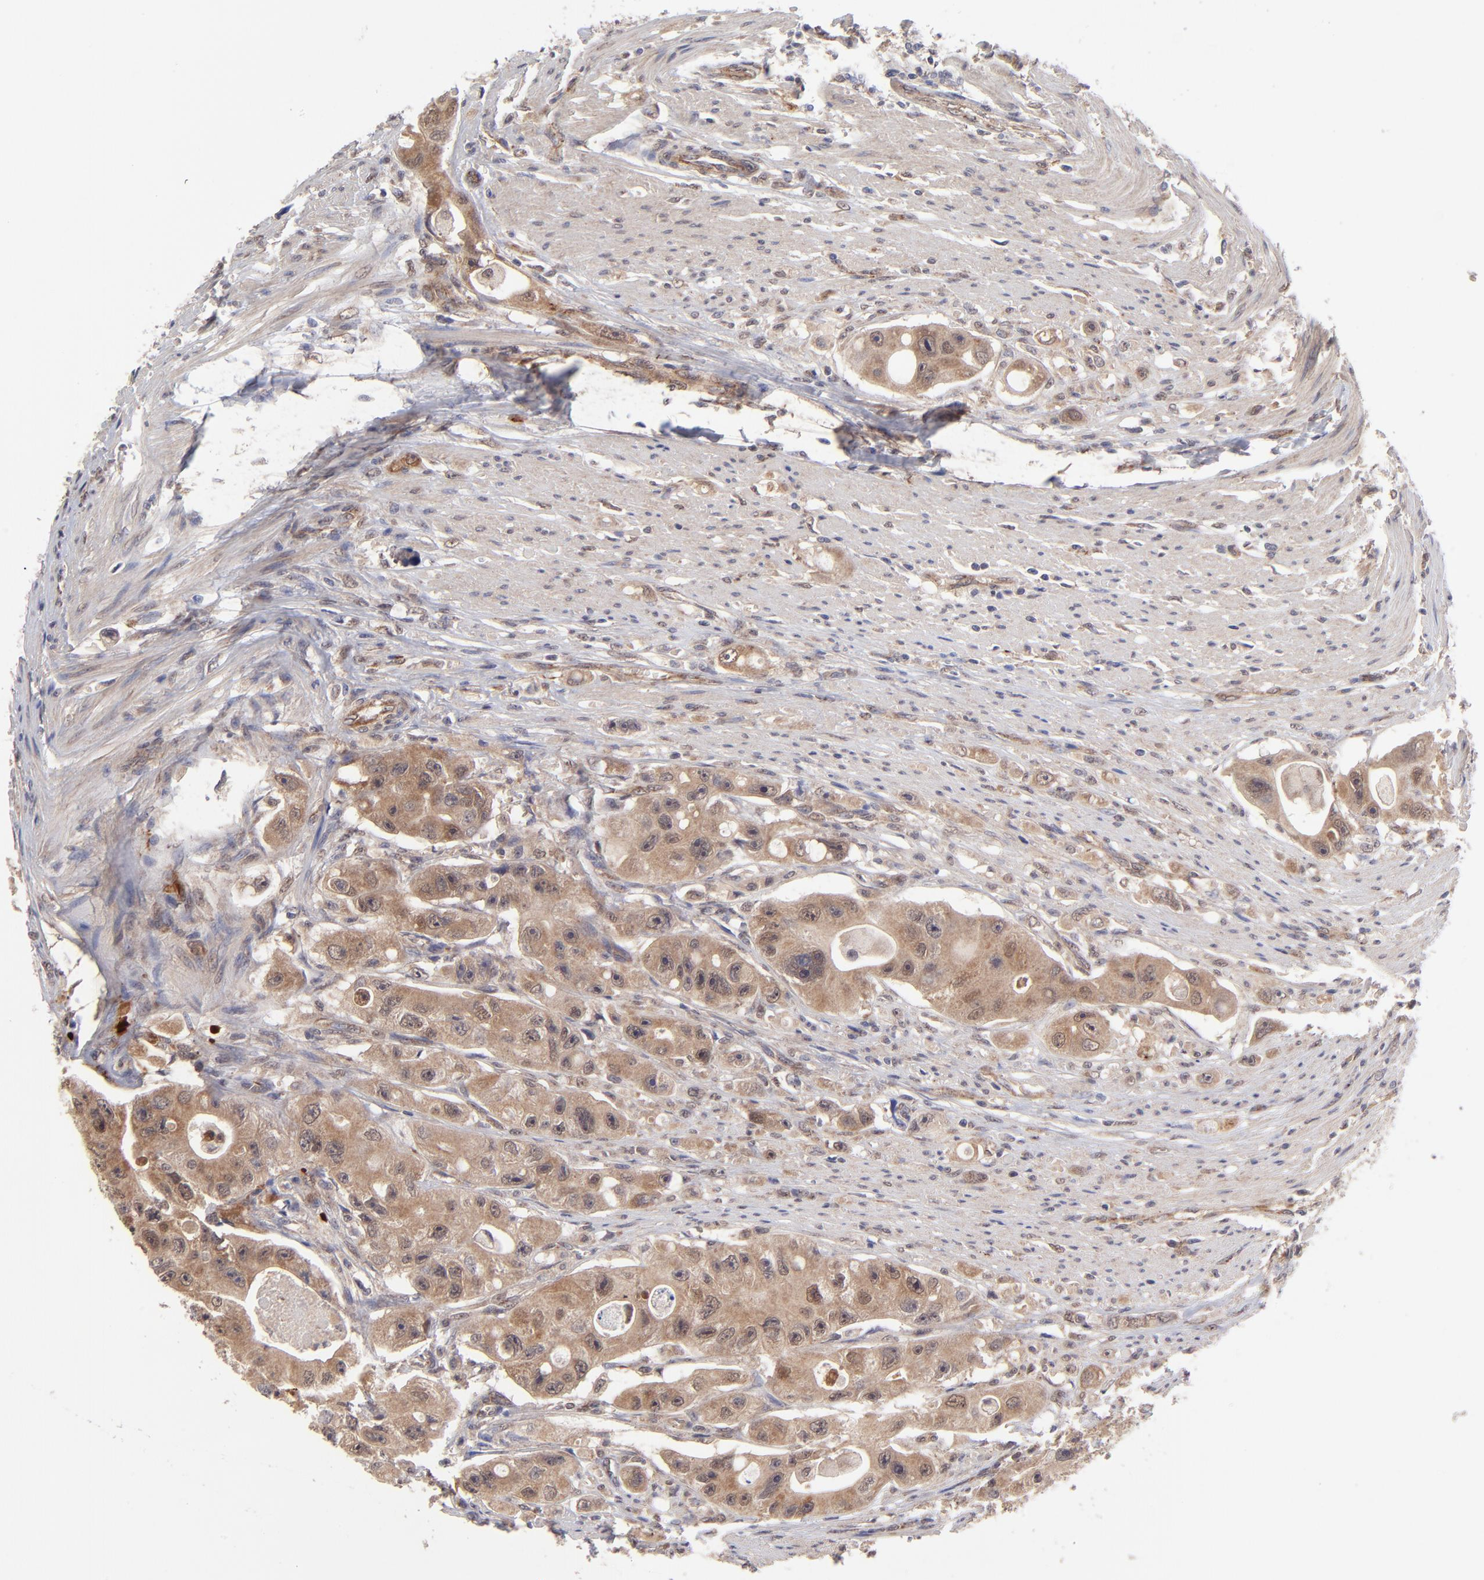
{"staining": {"intensity": "moderate", "quantity": ">75%", "location": "cytoplasmic/membranous"}, "tissue": "colorectal cancer", "cell_type": "Tumor cells", "image_type": "cancer", "snomed": [{"axis": "morphology", "description": "Adenocarcinoma, NOS"}, {"axis": "topography", "description": "Colon"}], "caption": "An image showing moderate cytoplasmic/membranous positivity in about >75% of tumor cells in colorectal cancer, as visualized by brown immunohistochemical staining.", "gene": "UBE2H", "patient": {"sex": "female", "age": 46}}